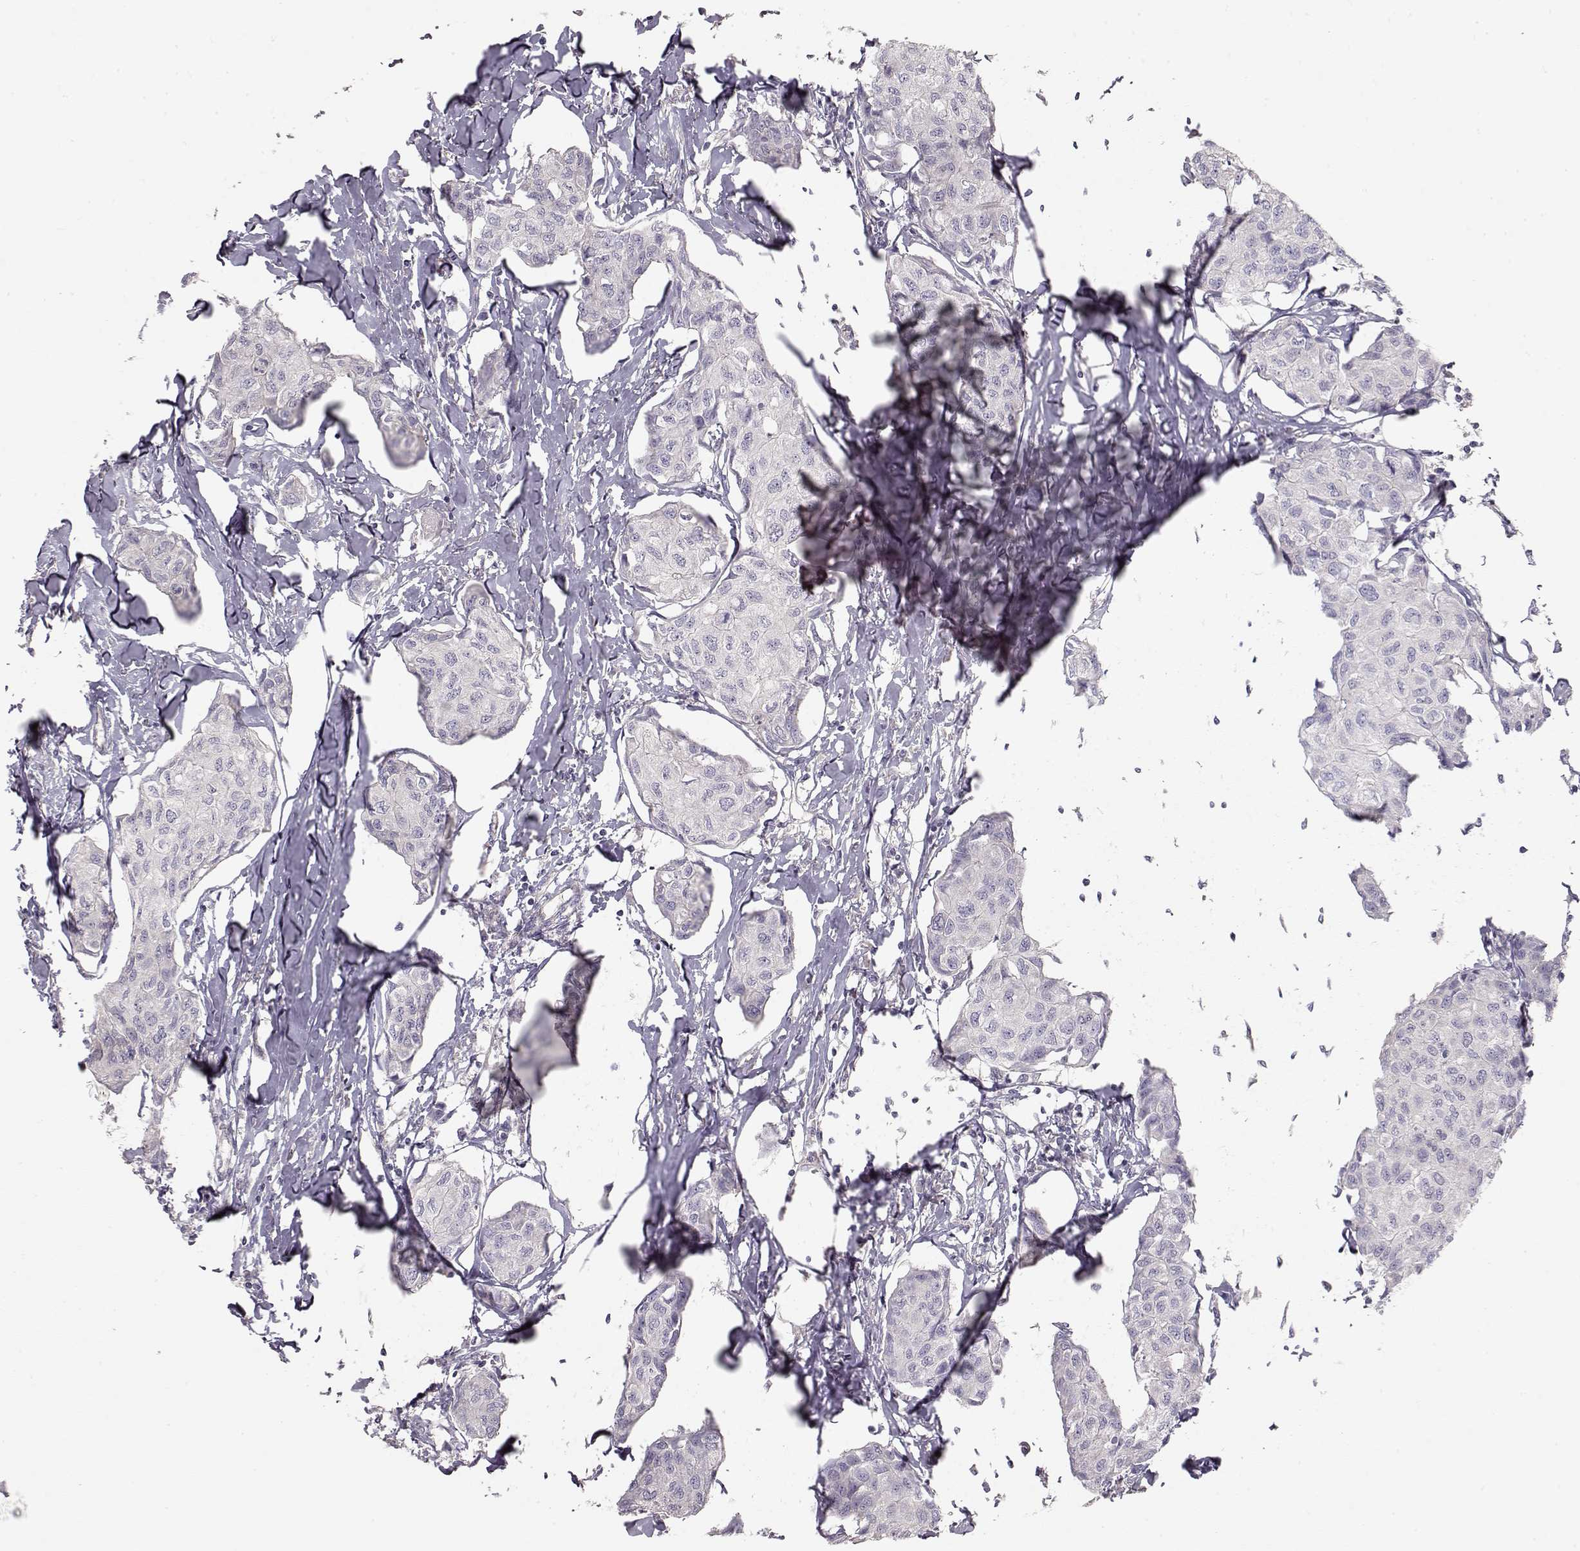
{"staining": {"intensity": "negative", "quantity": "none", "location": "none"}, "tissue": "breast cancer", "cell_type": "Tumor cells", "image_type": "cancer", "snomed": [{"axis": "morphology", "description": "Duct carcinoma"}, {"axis": "topography", "description": "Breast"}], "caption": "Micrograph shows no significant protein staining in tumor cells of breast cancer (invasive ductal carcinoma). (DAB (3,3'-diaminobenzidine) immunohistochemistry with hematoxylin counter stain).", "gene": "ARHGAP8", "patient": {"sex": "female", "age": 80}}